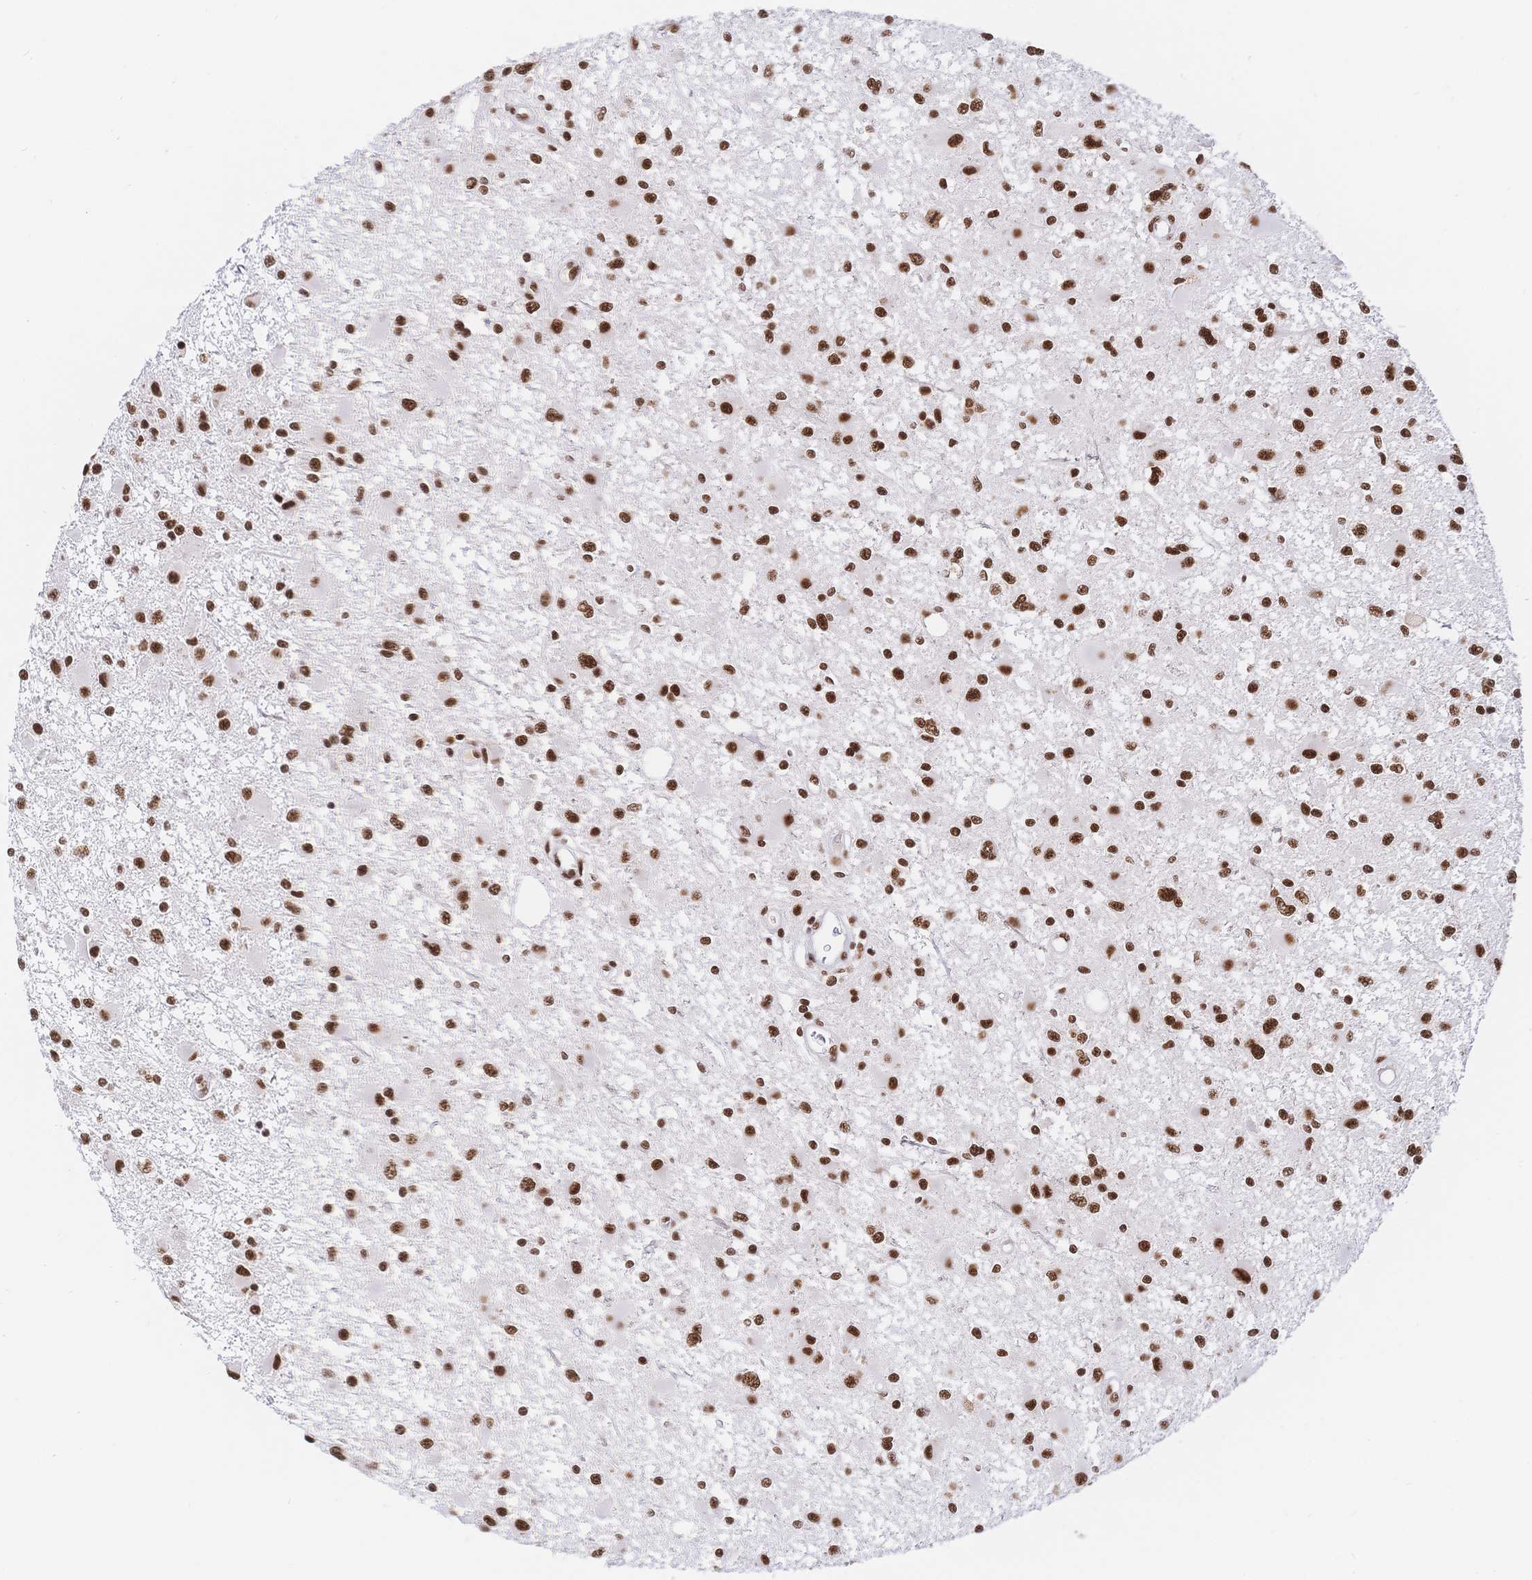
{"staining": {"intensity": "strong", "quantity": ">75%", "location": "nuclear"}, "tissue": "glioma", "cell_type": "Tumor cells", "image_type": "cancer", "snomed": [{"axis": "morphology", "description": "Glioma, malignant, High grade"}, {"axis": "topography", "description": "Brain"}], "caption": "Glioma stained with a brown dye reveals strong nuclear positive positivity in approximately >75% of tumor cells.", "gene": "SRSF1", "patient": {"sex": "male", "age": 54}}